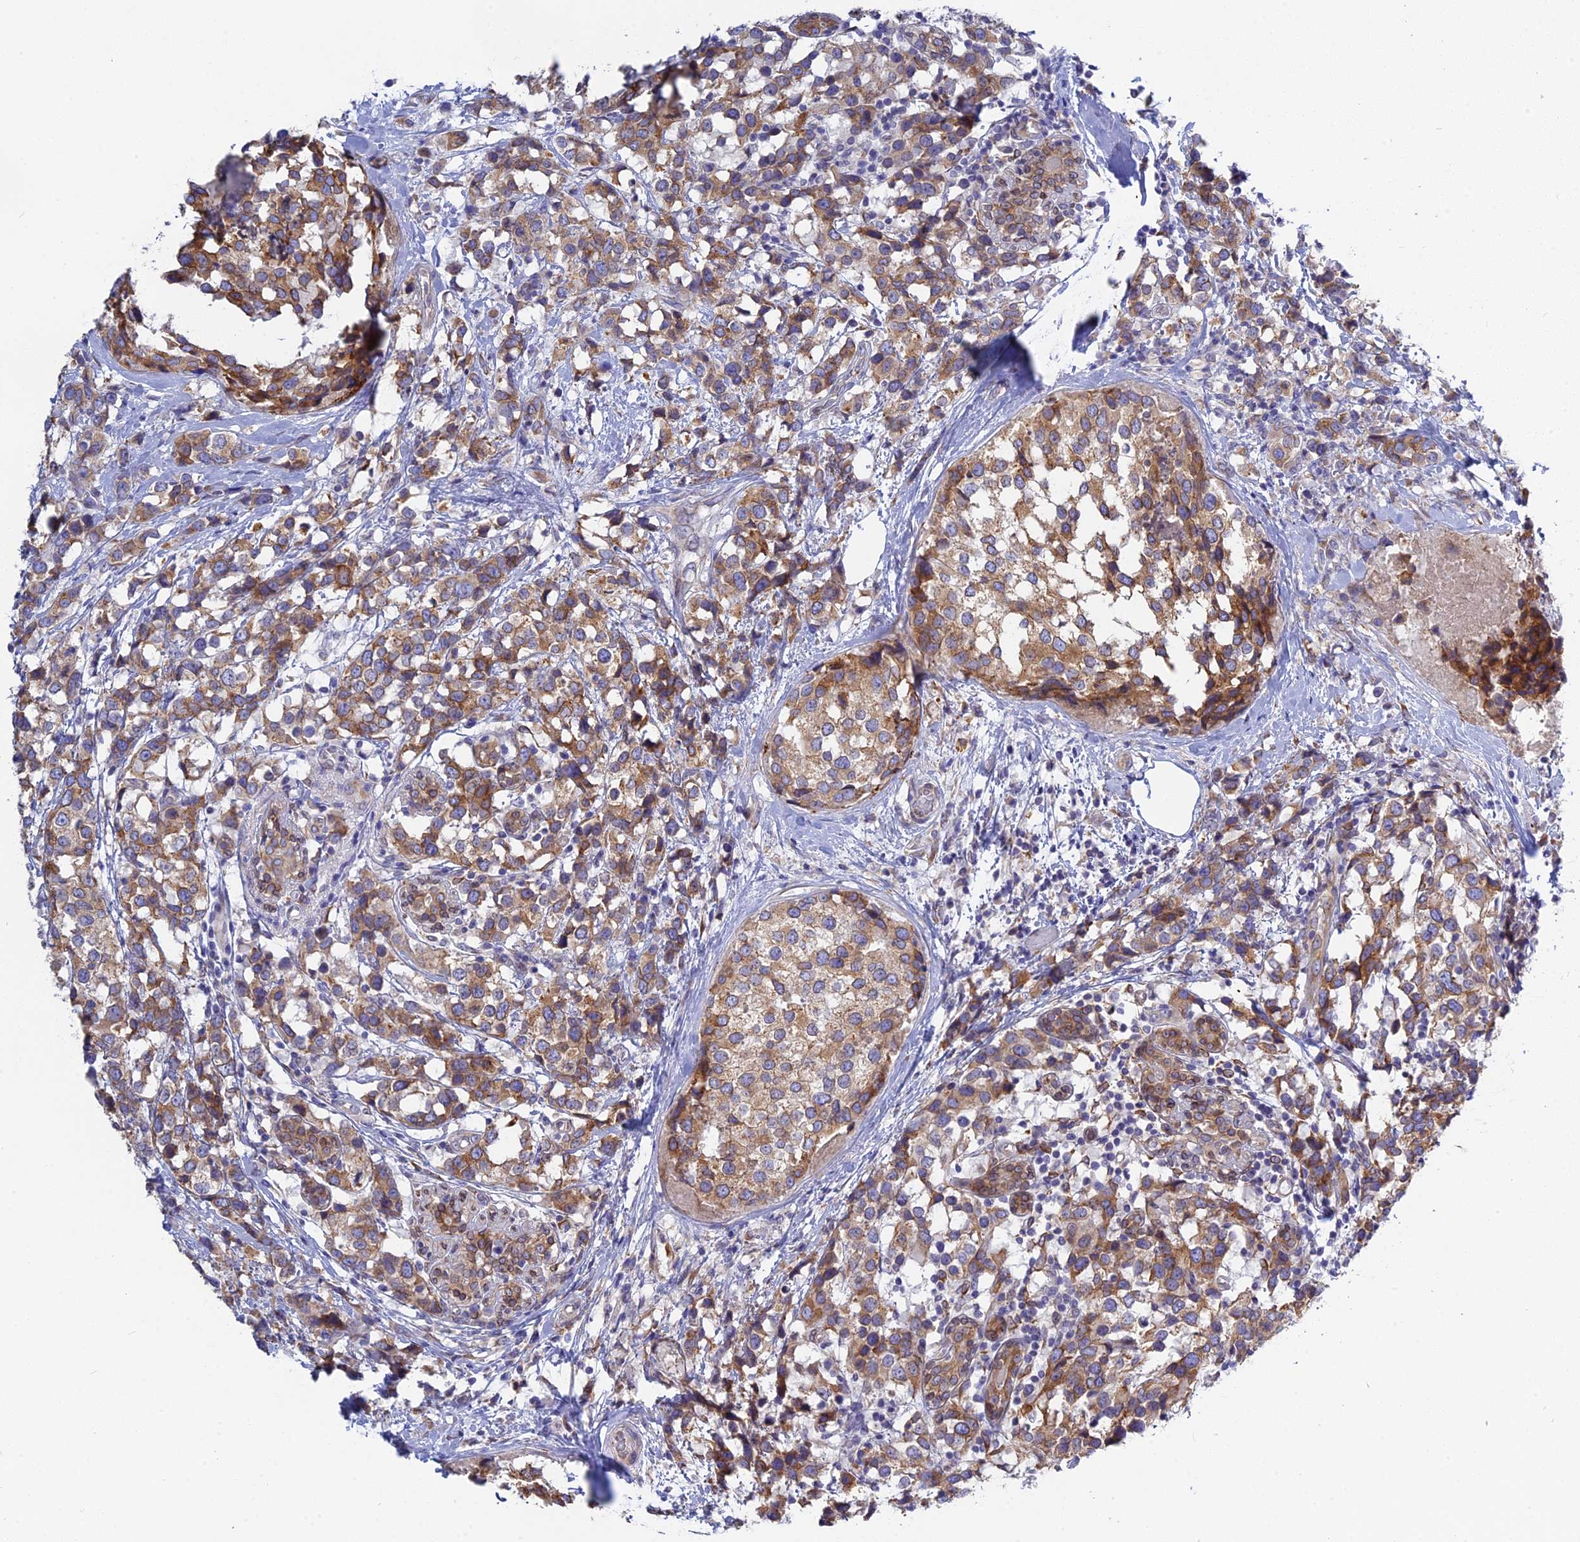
{"staining": {"intensity": "moderate", "quantity": ">75%", "location": "cytoplasmic/membranous"}, "tissue": "breast cancer", "cell_type": "Tumor cells", "image_type": "cancer", "snomed": [{"axis": "morphology", "description": "Lobular carcinoma"}, {"axis": "topography", "description": "Breast"}], "caption": "Immunohistochemistry (IHC) of human breast cancer demonstrates medium levels of moderate cytoplasmic/membranous positivity in approximately >75% of tumor cells.", "gene": "TLCD1", "patient": {"sex": "female", "age": 59}}